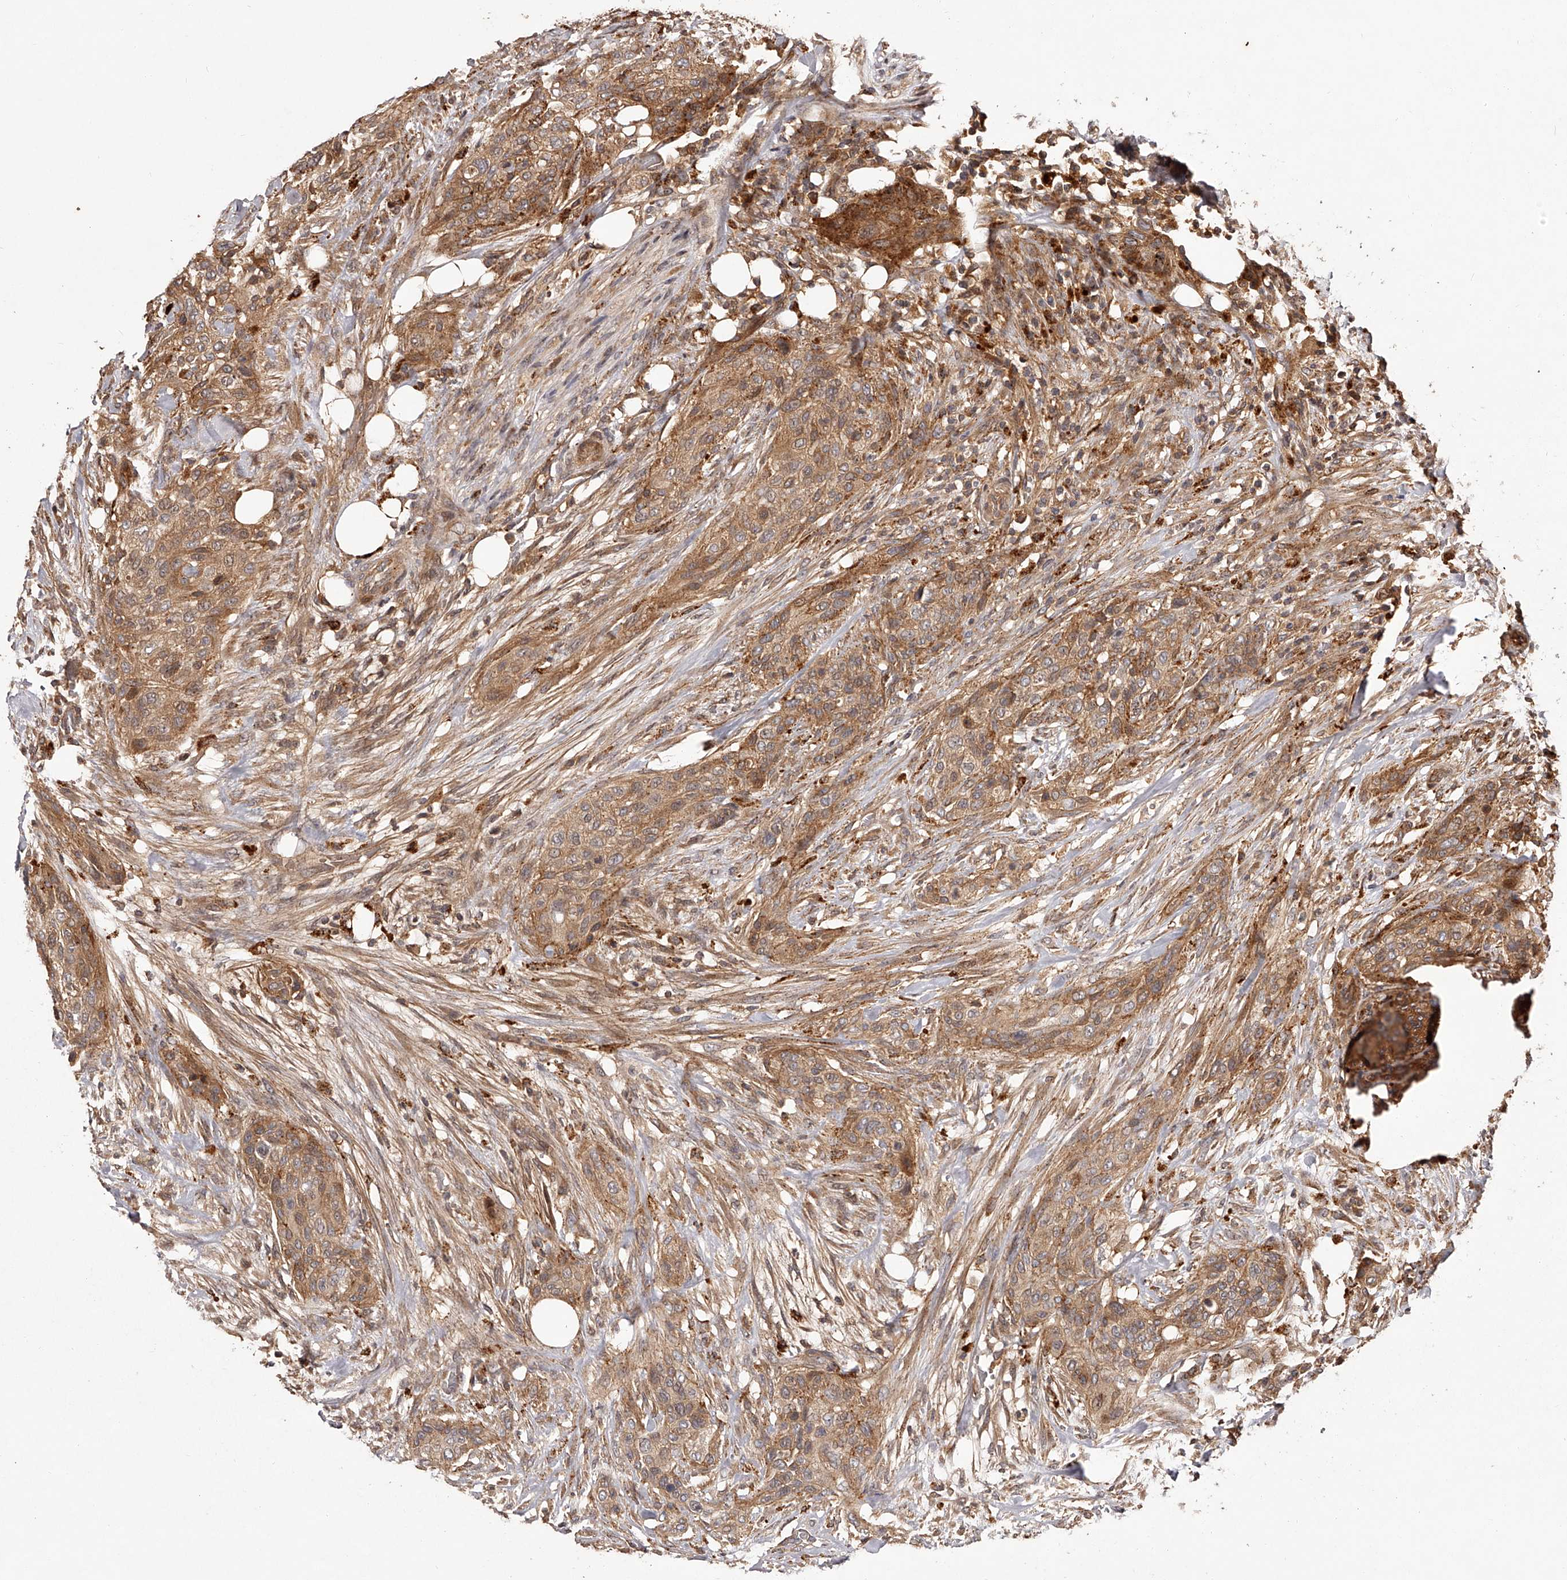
{"staining": {"intensity": "moderate", "quantity": ">75%", "location": "cytoplasmic/membranous"}, "tissue": "urothelial cancer", "cell_type": "Tumor cells", "image_type": "cancer", "snomed": [{"axis": "morphology", "description": "Urothelial carcinoma, High grade"}, {"axis": "topography", "description": "Urinary bladder"}], "caption": "Human urothelial cancer stained for a protein (brown) reveals moderate cytoplasmic/membranous positive staining in approximately >75% of tumor cells.", "gene": "CRYZL1", "patient": {"sex": "male", "age": 35}}